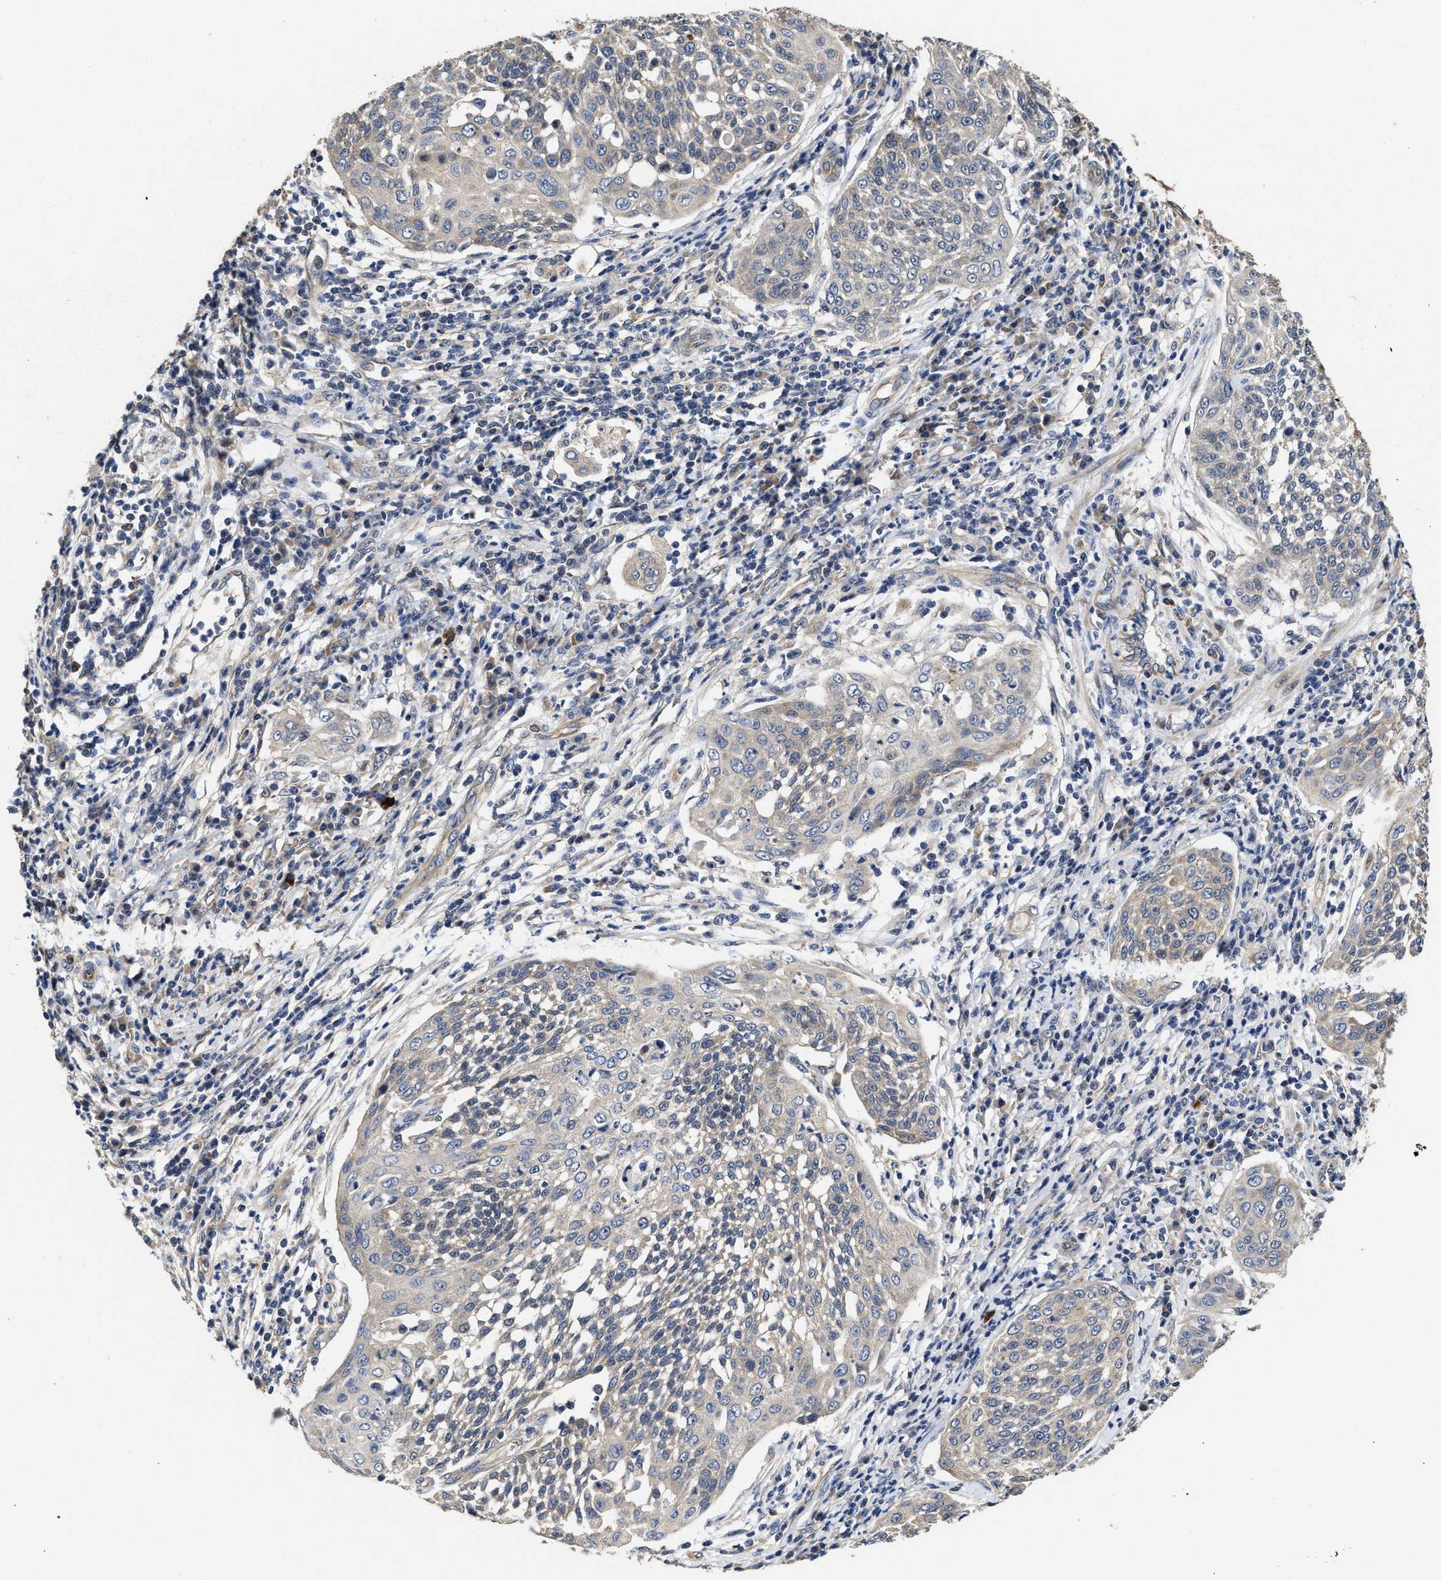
{"staining": {"intensity": "weak", "quantity": "<25%", "location": "cytoplasmic/membranous"}, "tissue": "cervical cancer", "cell_type": "Tumor cells", "image_type": "cancer", "snomed": [{"axis": "morphology", "description": "Squamous cell carcinoma, NOS"}, {"axis": "topography", "description": "Cervix"}], "caption": "An image of human cervical cancer is negative for staining in tumor cells. The staining was performed using DAB to visualize the protein expression in brown, while the nuclei were stained in blue with hematoxylin (Magnification: 20x).", "gene": "TRAF6", "patient": {"sex": "female", "age": 34}}